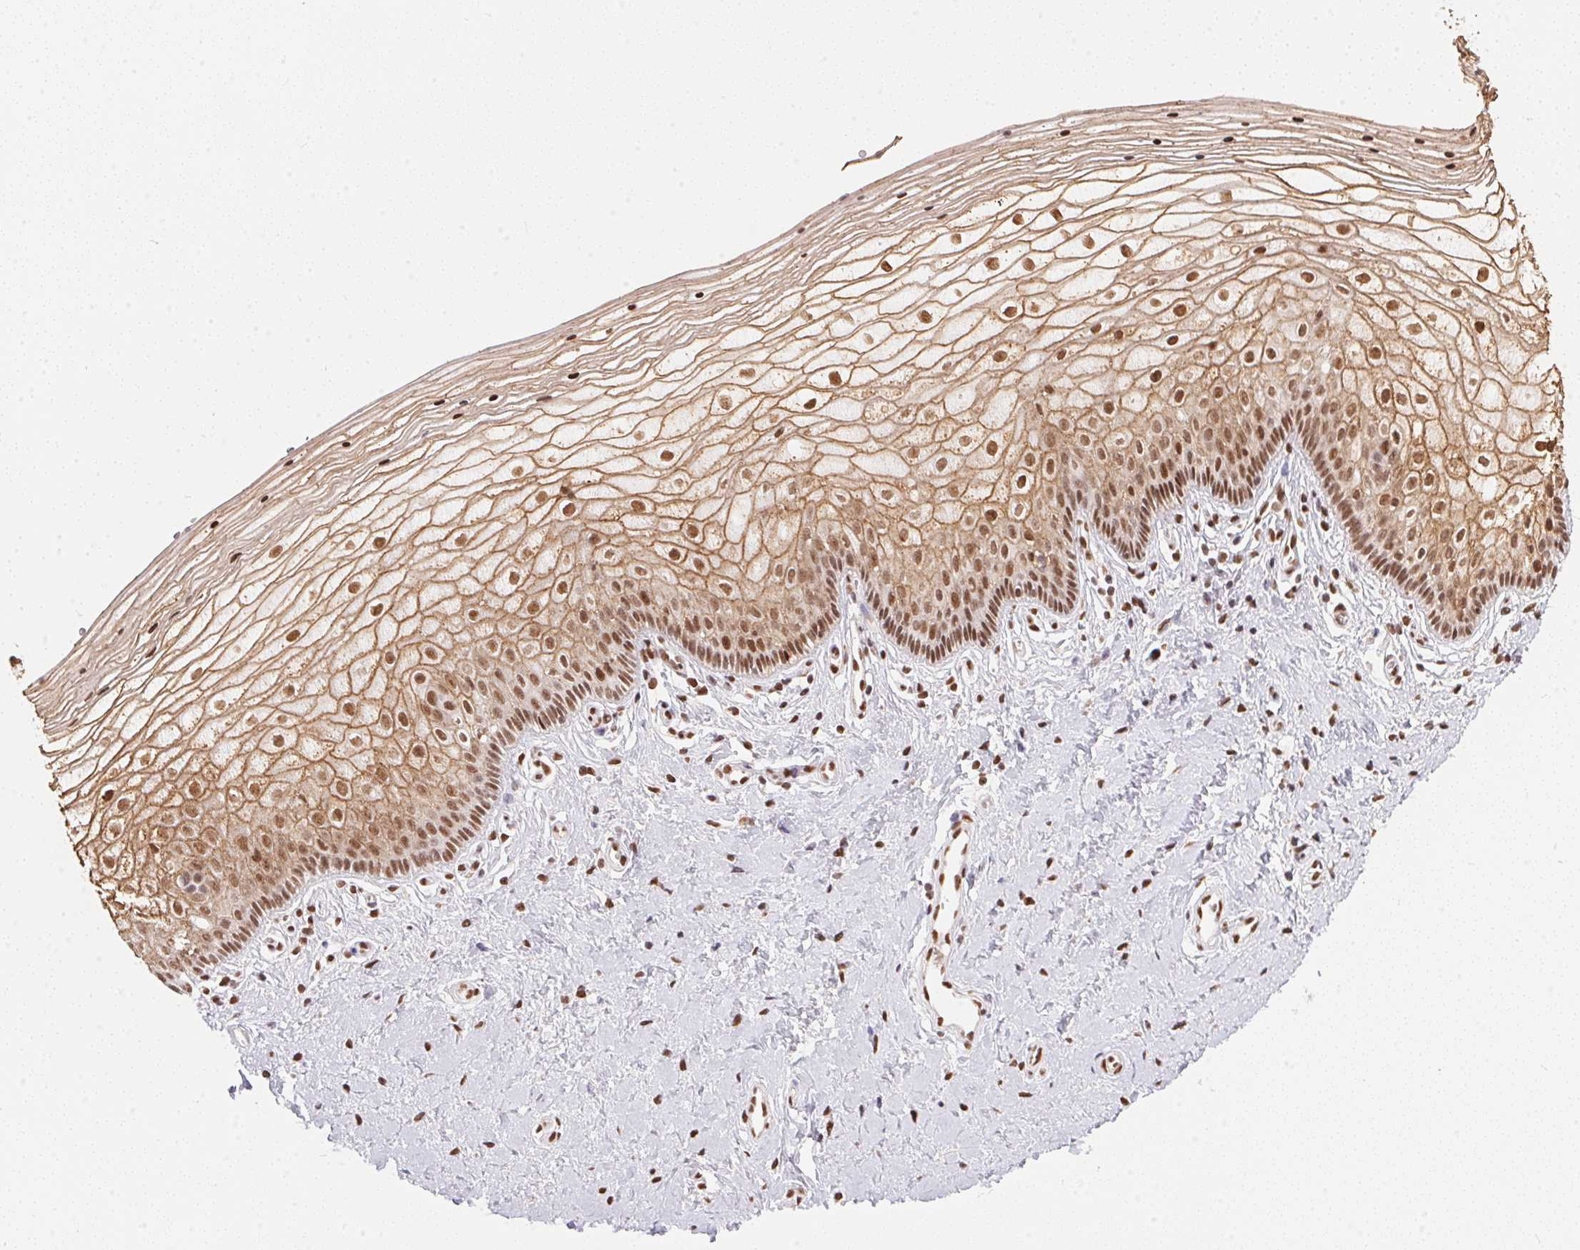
{"staining": {"intensity": "moderate", "quantity": ">75%", "location": "cytoplasmic/membranous,nuclear"}, "tissue": "vagina", "cell_type": "Squamous epithelial cells", "image_type": "normal", "snomed": [{"axis": "morphology", "description": "Normal tissue, NOS"}, {"axis": "topography", "description": "Vagina"}], "caption": "Protein staining exhibits moderate cytoplasmic/membranous,nuclear staining in approximately >75% of squamous epithelial cells in benign vagina. (brown staining indicates protein expression, while blue staining denotes nuclei).", "gene": "NFE2L1", "patient": {"sex": "female", "age": 39}}